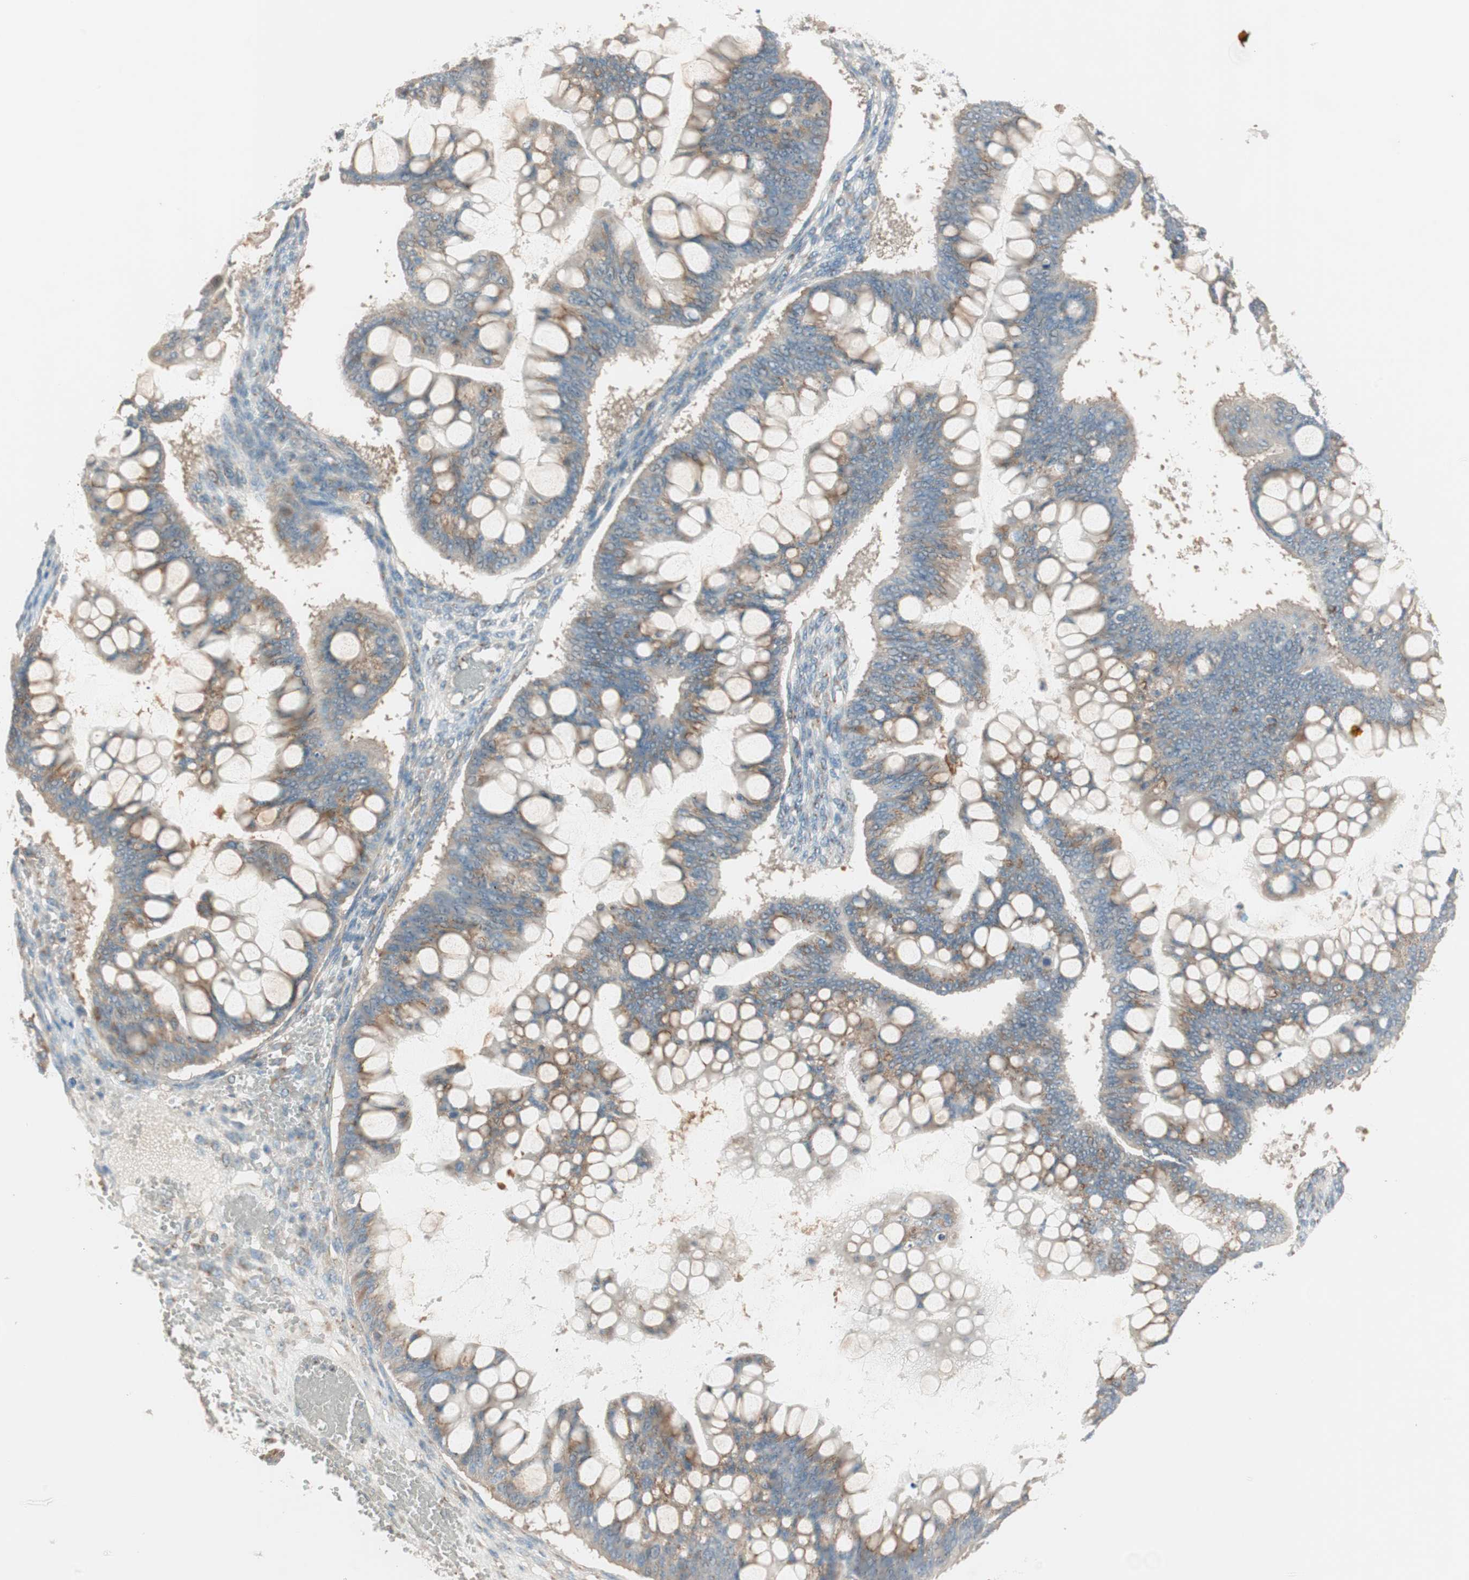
{"staining": {"intensity": "moderate", "quantity": ">75%", "location": "cytoplasmic/membranous"}, "tissue": "ovarian cancer", "cell_type": "Tumor cells", "image_type": "cancer", "snomed": [{"axis": "morphology", "description": "Cystadenocarcinoma, mucinous, NOS"}, {"axis": "topography", "description": "Ovary"}], "caption": "Immunohistochemical staining of human mucinous cystadenocarcinoma (ovarian) exhibits moderate cytoplasmic/membranous protein expression in about >75% of tumor cells. Nuclei are stained in blue.", "gene": "SEC16A", "patient": {"sex": "female", "age": 73}}